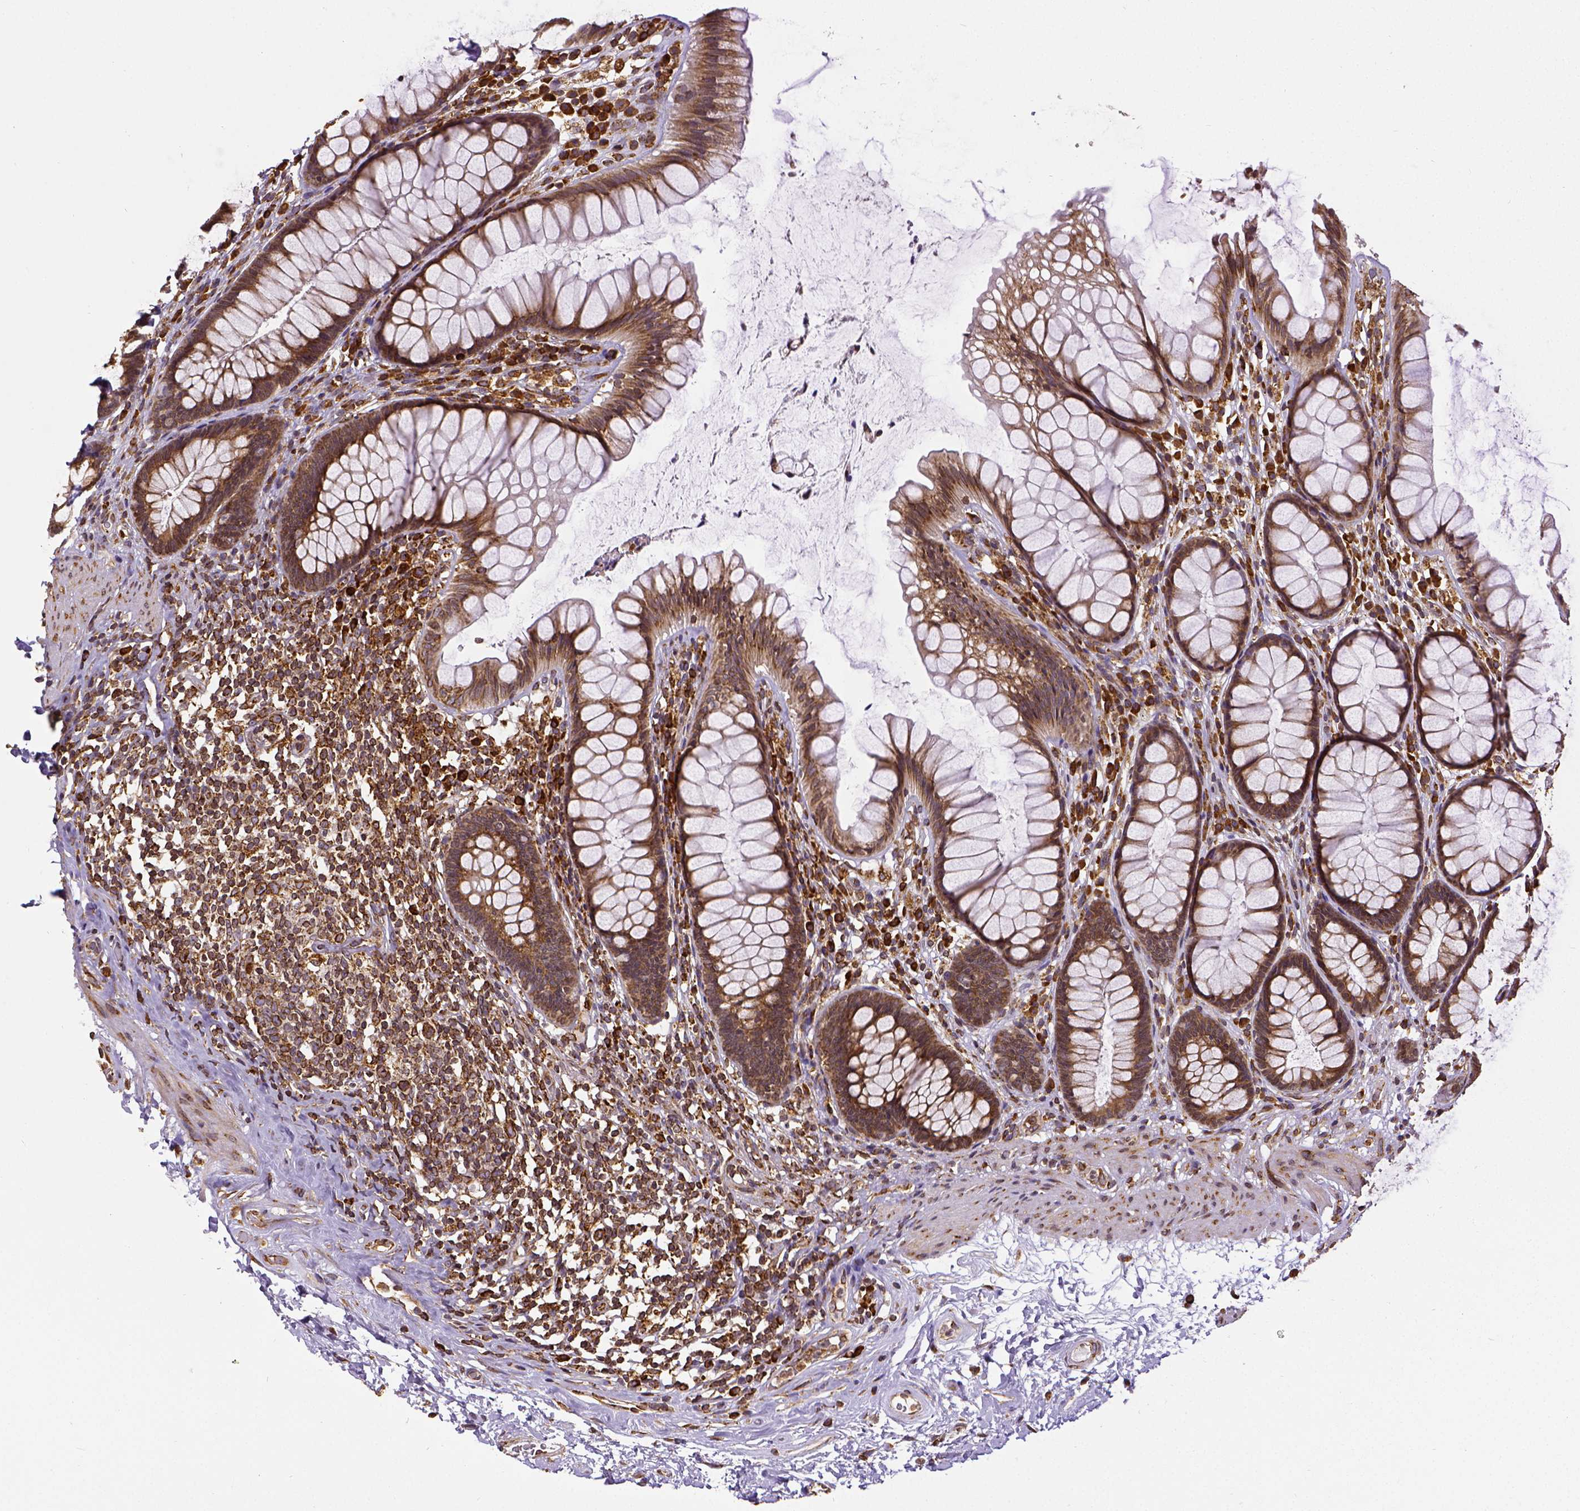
{"staining": {"intensity": "strong", "quantity": ">75%", "location": "cytoplasmic/membranous"}, "tissue": "rectum", "cell_type": "Glandular cells", "image_type": "normal", "snomed": [{"axis": "morphology", "description": "Normal tissue, NOS"}, {"axis": "topography", "description": "Rectum"}], "caption": "This photomicrograph reveals immunohistochemistry staining of normal rectum, with high strong cytoplasmic/membranous staining in about >75% of glandular cells.", "gene": "MTDH", "patient": {"sex": "male", "age": 72}}